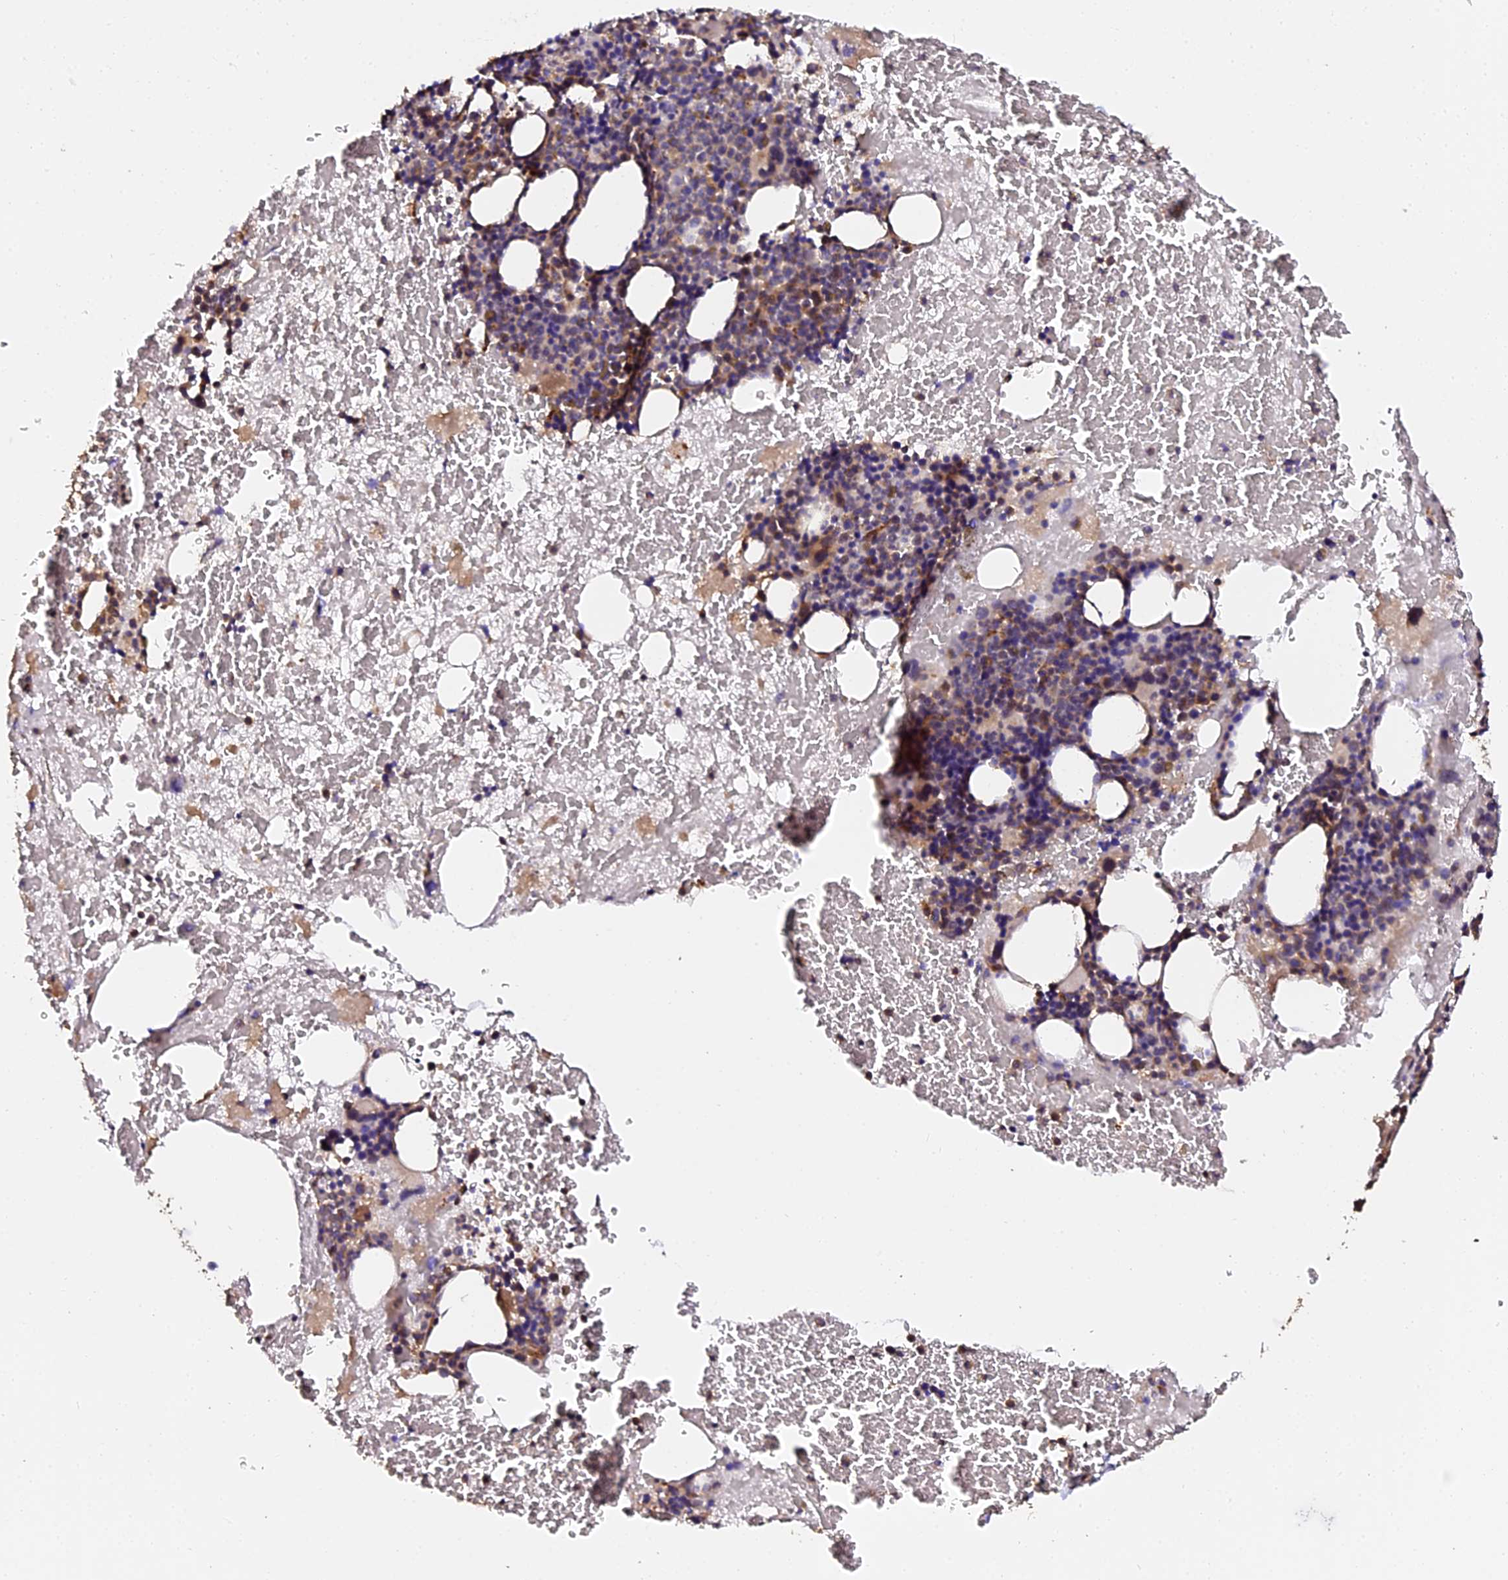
{"staining": {"intensity": "moderate", "quantity": "<25%", "location": "cytoplasmic/membranous"}, "tissue": "bone marrow", "cell_type": "Hematopoietic cells", "image_type": "normal", "snomed": [{"axis": "morphology", "description": "Normal tissue, NOS"}, {"axis": "topography", "description": "Bone marrow"}], "caption": "Protein staining of benign bone marrow exhibits moderate cytoplasmic/membranous expression in approximately <25% of hematopoietic cells. (DAB IHC with brightfield microscopy, high magnification).", "gene": "TDO2", "patient": {"sex": "male", "age": 89}}